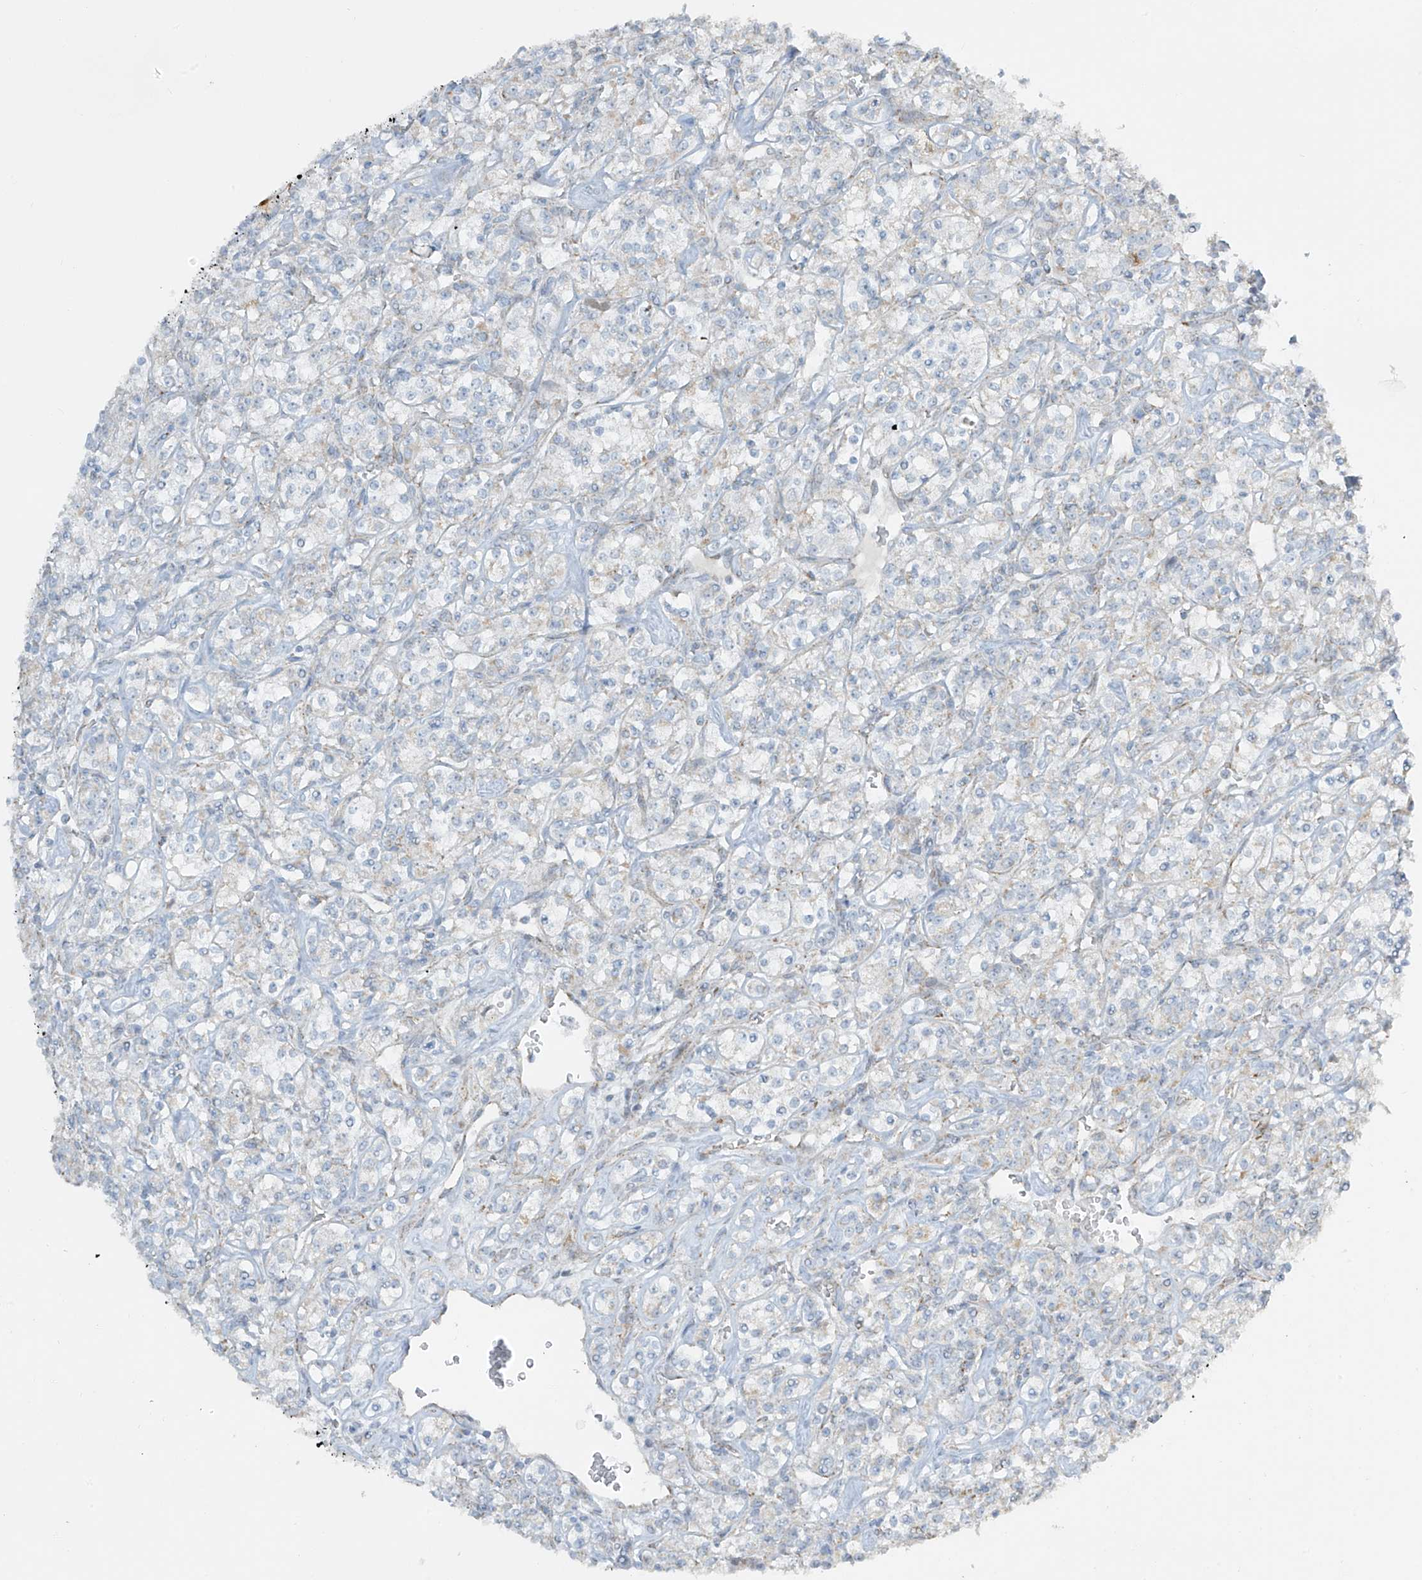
{"staining": {"intensity": "negative", "quantity": "none", "location": "none"}, "tissue": "renal cancer", "cell_type": "Tumor cells", "image_type": "cancer", "snomed": [{"axis": "morphology", "description": "Adenocarcinoma, NOS"}, {"axis": "topography", "description": "Kidney"}], "caption": "The immunohistochemistry micrograph has no significant staining in tumor cells of adenocarcinoma (renal) tissue. (Stains: DAB (3,3'-diaminobenzidine) immunohistochemistry (IHC) with hematoxylin counter stain, Microscopy: brightfield microscopy at high magnification).", "gene": "SMDT1", "patient": {"sex": "male", "age": 77}}